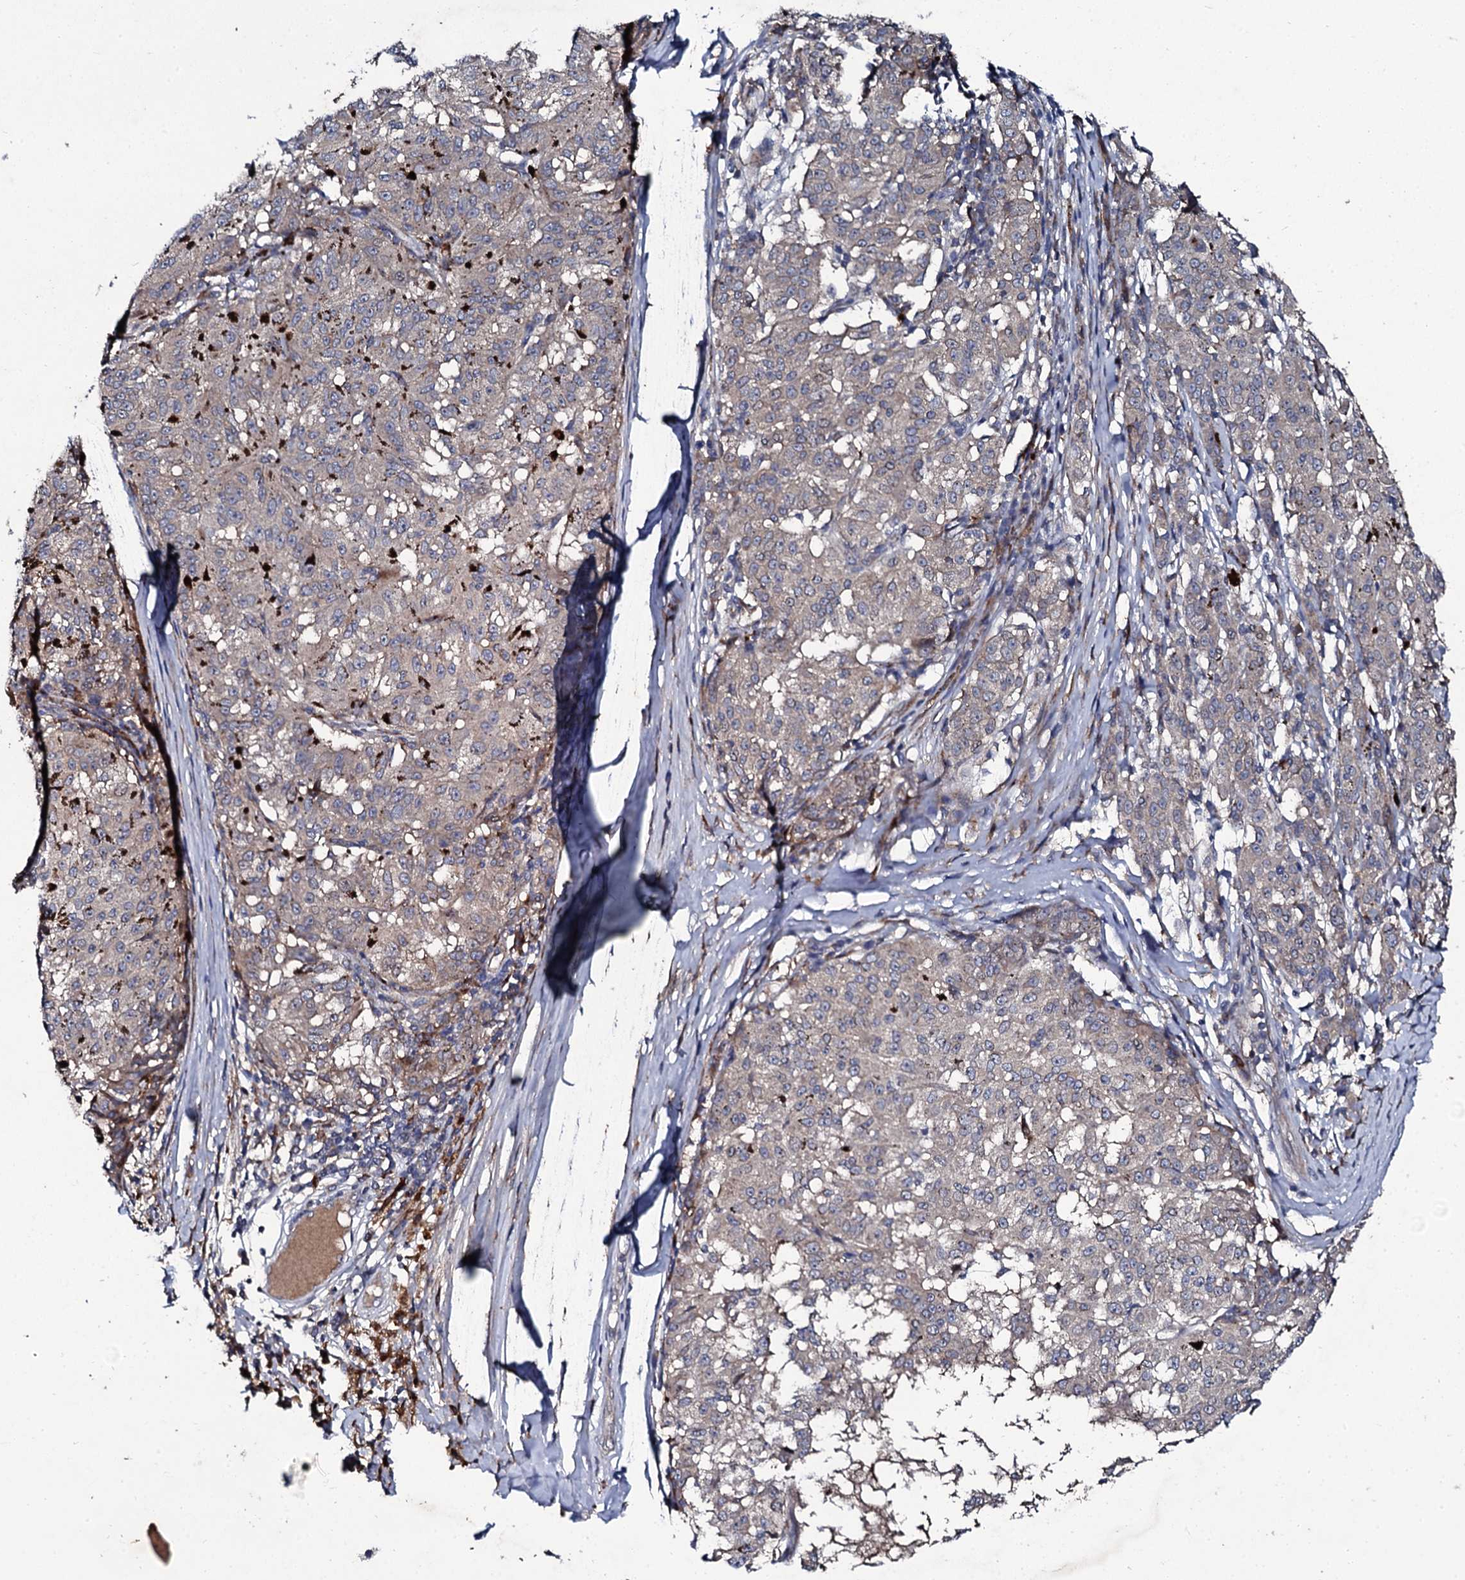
{"staining": {"intensity": "negative", "quantity": "none", "location": "none"}, "tissue": "melanoma", "cell_type": "Tumor cells", "image_type": "cancer", "snomed": [{"axis": "morphology", "description": "Malignant melanoma, NOS"}, {"axis": "topography", "description": "Skin"}], "caption": "This is an immunohistochemistry micrograph of malignant melanoma. There is no expression in tumor cells.", "gene": "LRRC28", "patient": {"sex": "female", "age": 72}}